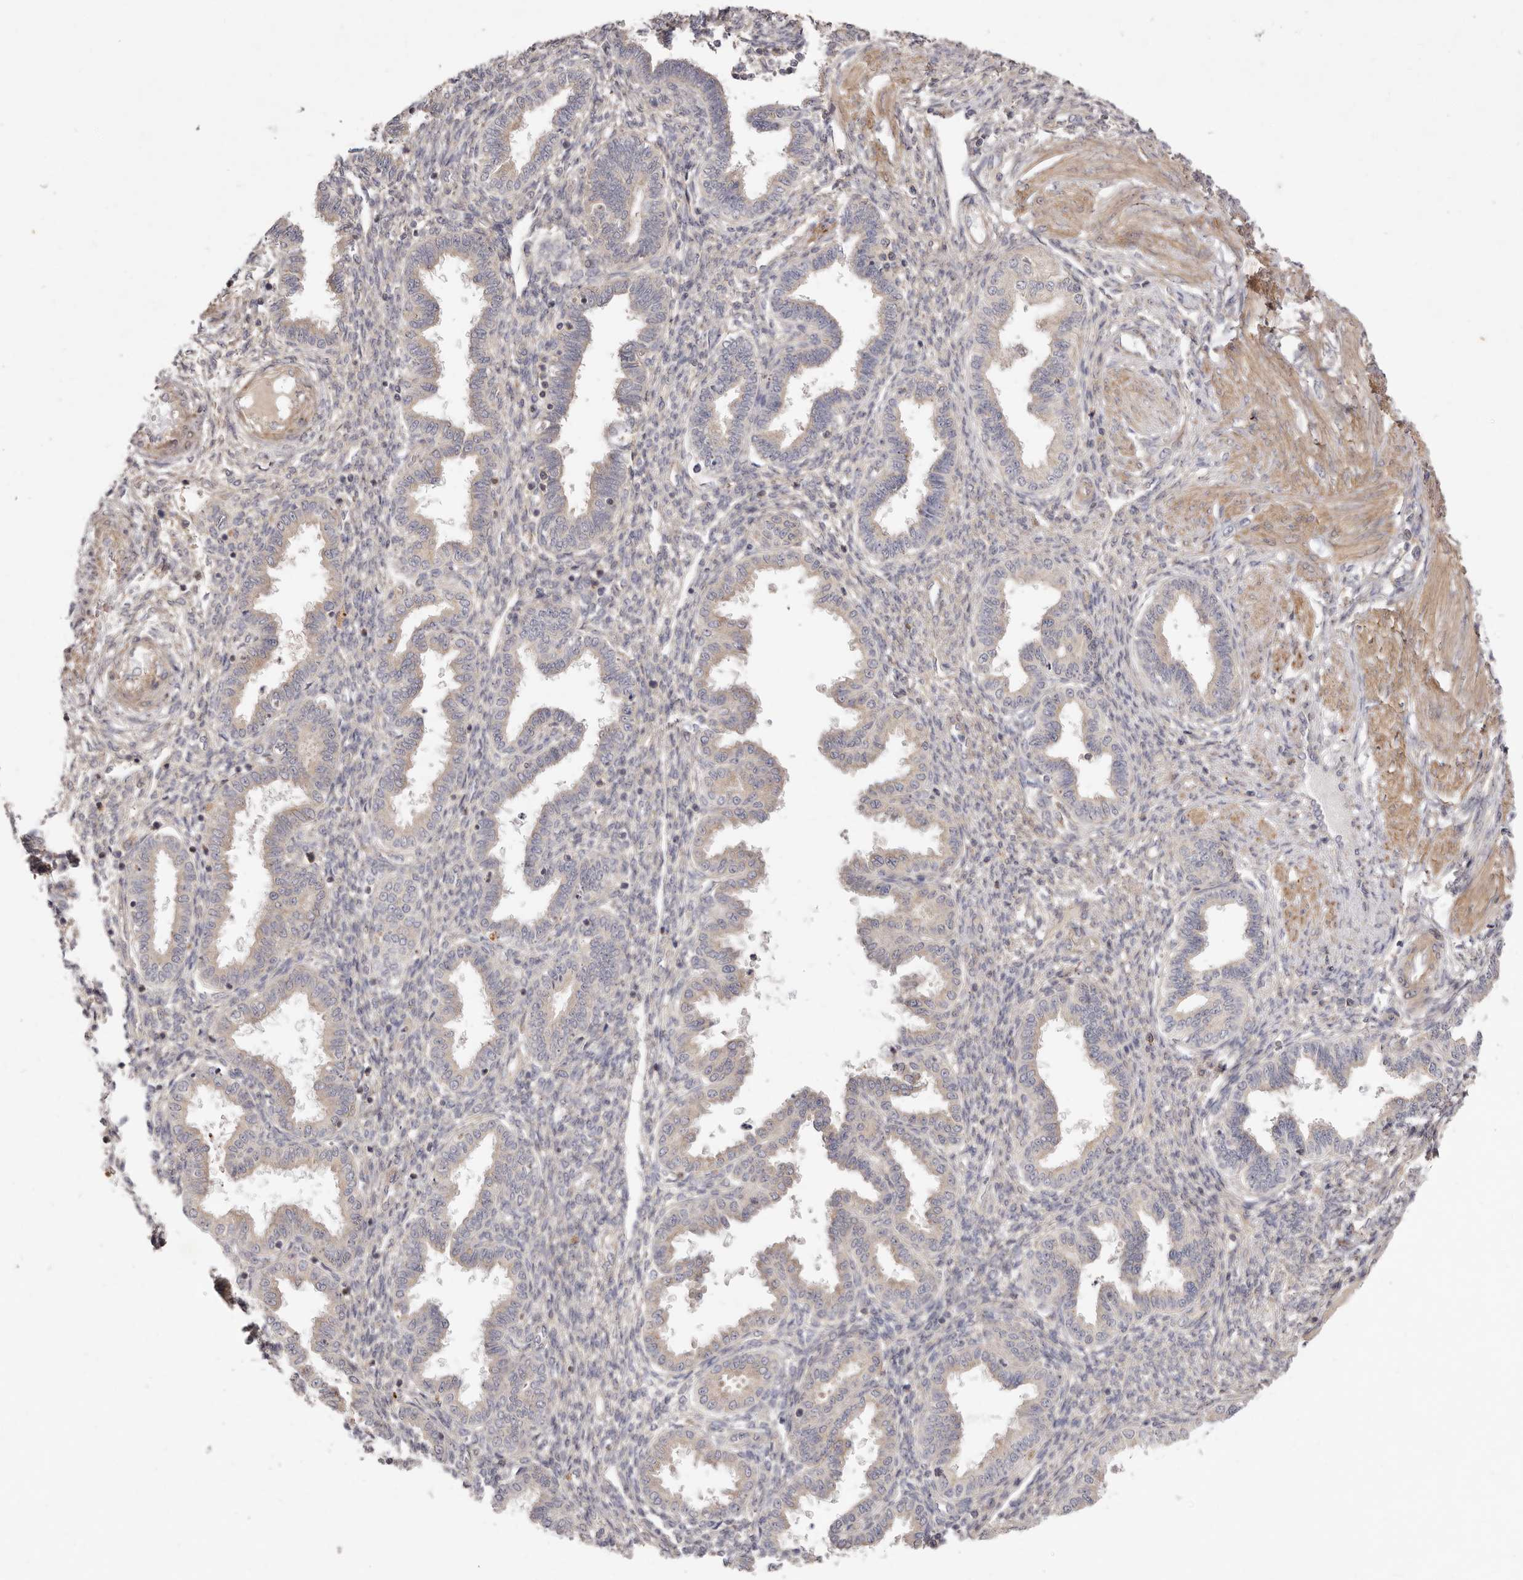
{"staining": {"intensity": "negative", "quantity": "none", "location": "none"}, "tissue": "endometrium", "cell_type": "Cells in endometrial stroma", "image_type": "normal", "snomed": [{"axis": "morphology", "description": "Normal tissue, NOS"}, {"axis": "topography", "description": "Endometrium"}], "caption": "Endometrium stained for a protein using IHC reveals no positivity cells in endometrial stroma.", "gene": "ADAMTS9", "patient": {"sex": "female", "age": 33}}